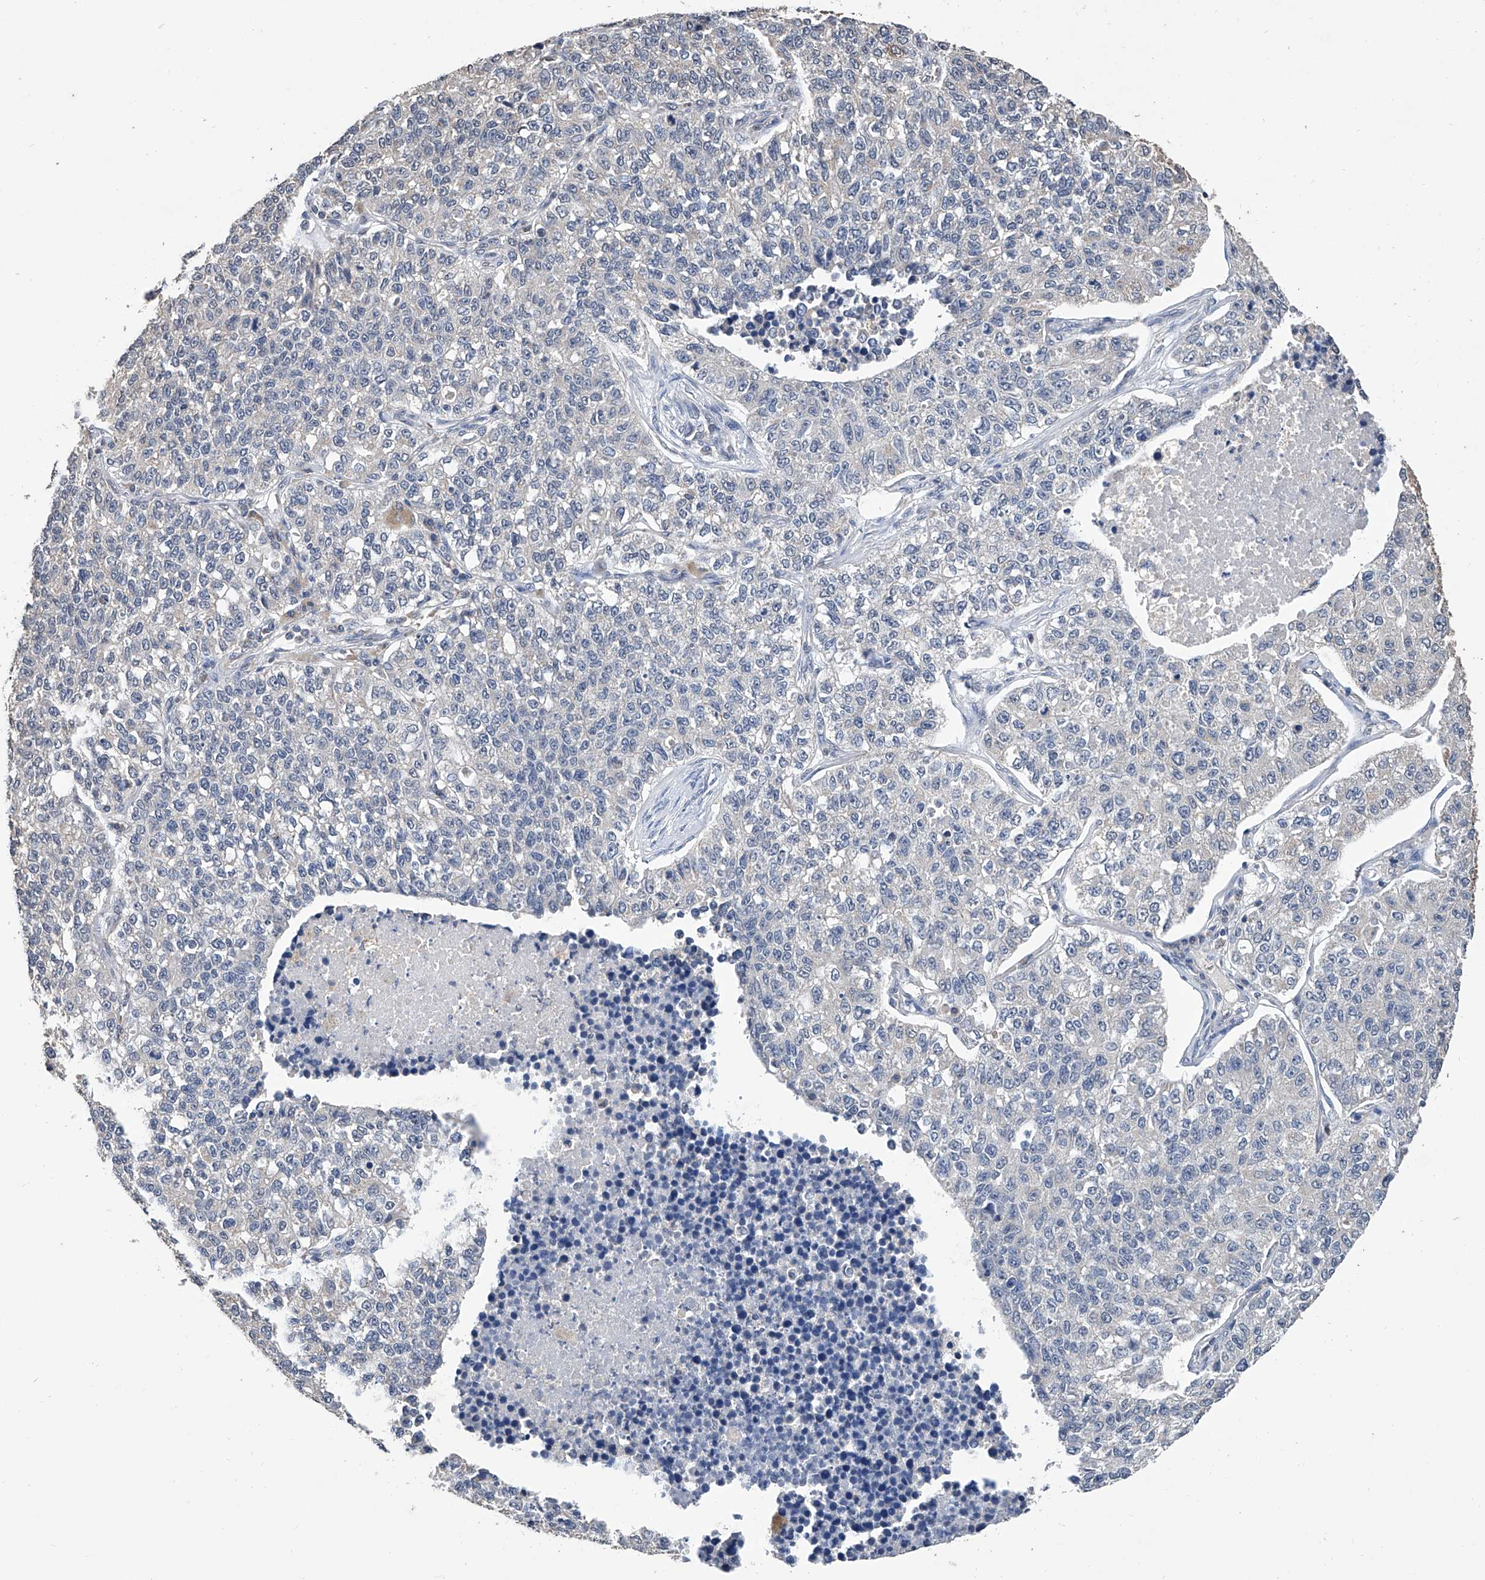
{"staining": {"intensity": "negative", "quantity": "none", "location": "none"}, "tissue": "lung cancer", "cell_type": "Tumor cells", "image_type": "cancer", "snomed": [{"axis": "morphology", "description": "Adenocarcinoma, NOS"}, {"axis": "topography", "description": "Lung"}], "caption": "This is an immunohistochemistry (IHC) micrograph of human lung cancer (adenocarcinoma). There is no positivity in tumor cells.", "gene": "GPT", "patient": {"sex": "male", "age": 49}}